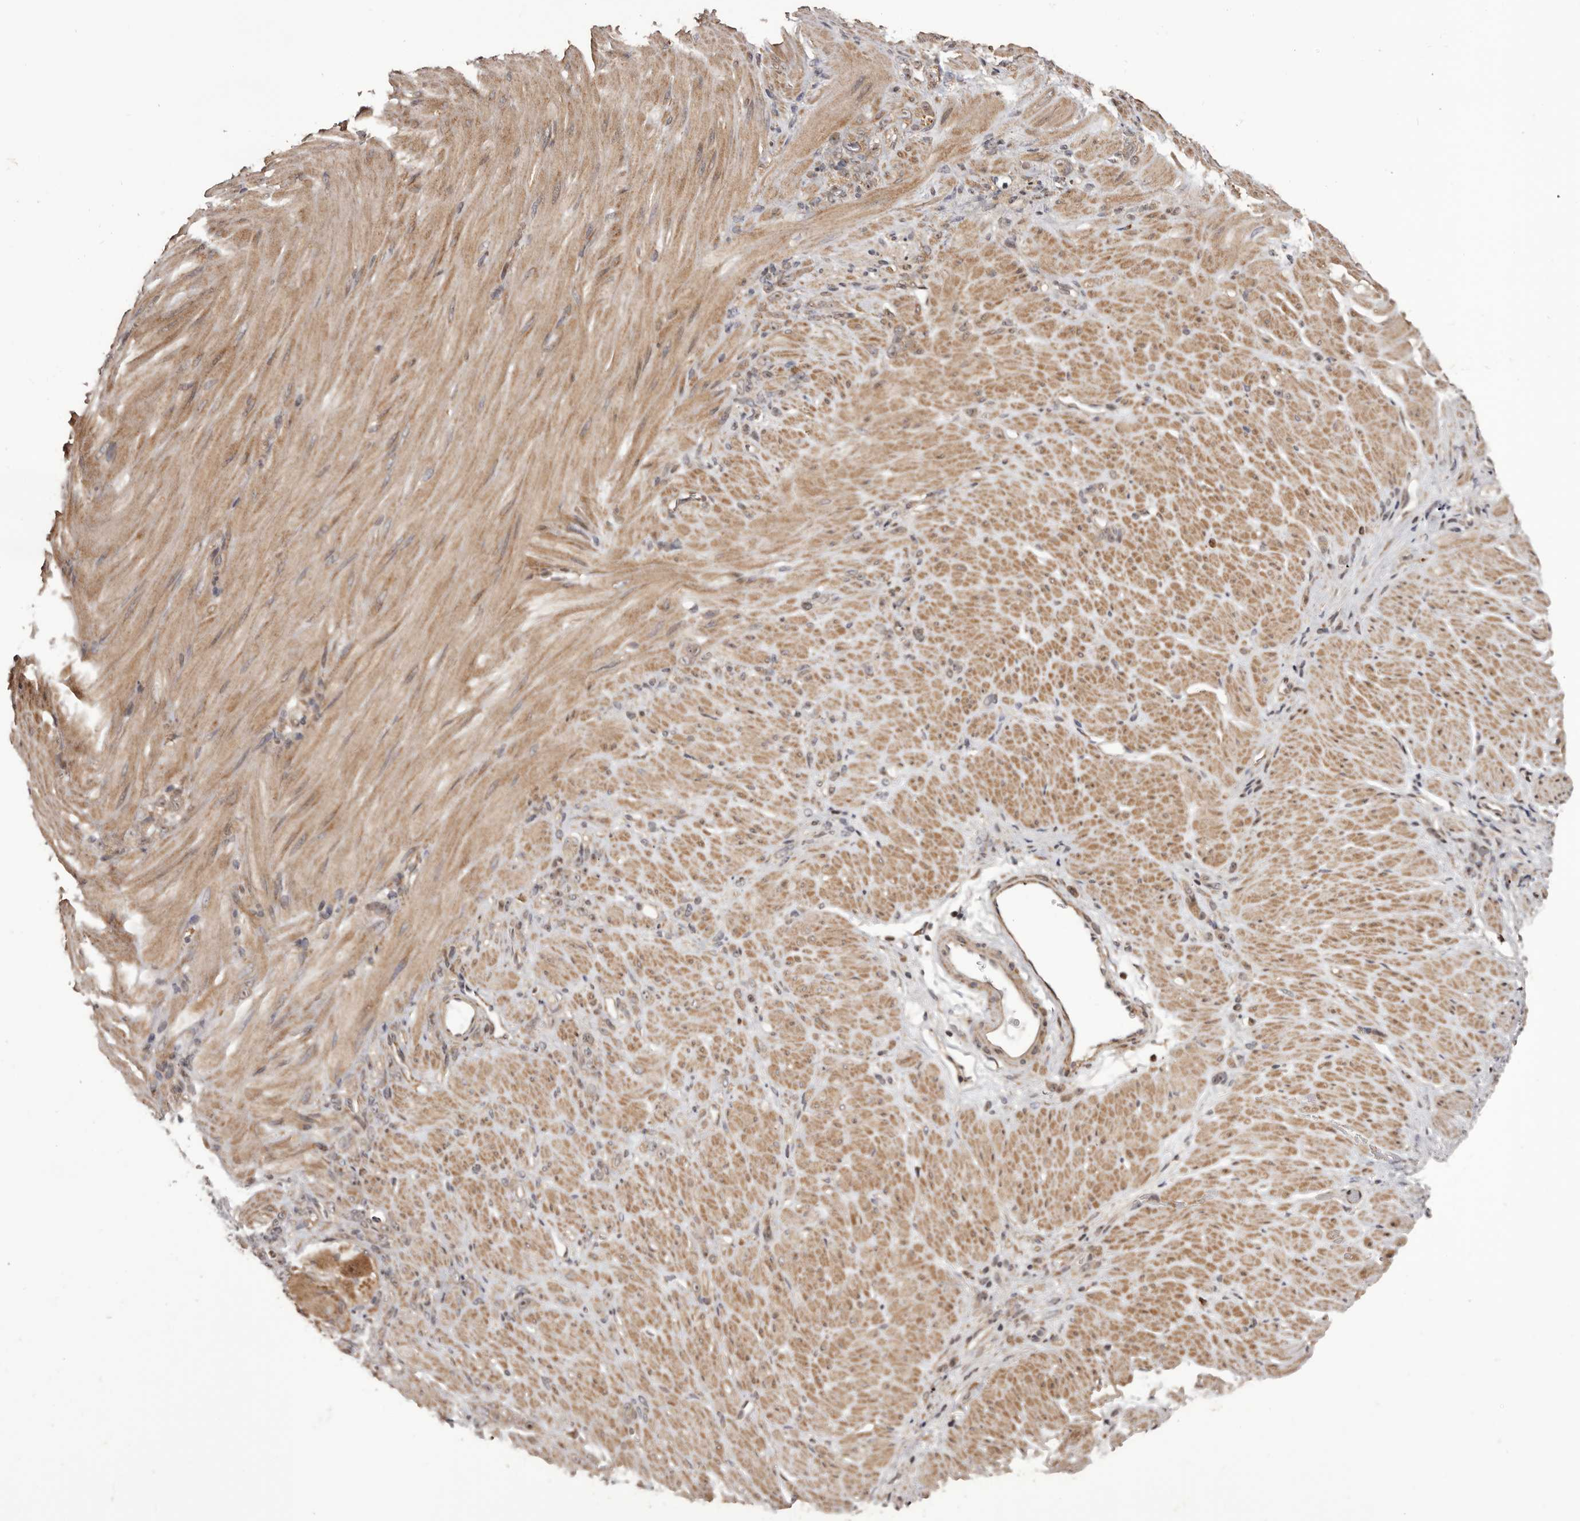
{"staining": {"intensity": "weak", "quantity": "25%-75%", "location": "cytoplasmic/membranous"}, "tissue": "stomach cancer", "cell_type": "Tumor cells", "image_type": "cancer", "snomed": [{"axis": "morphology", "description": "Normal tissue, NOS"}, {"axis": "morphology", "description": "Adenocarcinoma, NOS"}, {"axis": "topography", "description": "Stomach"}], "caption": "DAB immunohistochemical staining of human stomach cancer (adenocarcinoma) exhibits weak cytoplasmic/membranous protein expression in approximately 25%-75% of tumor cells.", "gene": "ZCCHC7", "patient": {"sex": "male", "age": 82}}